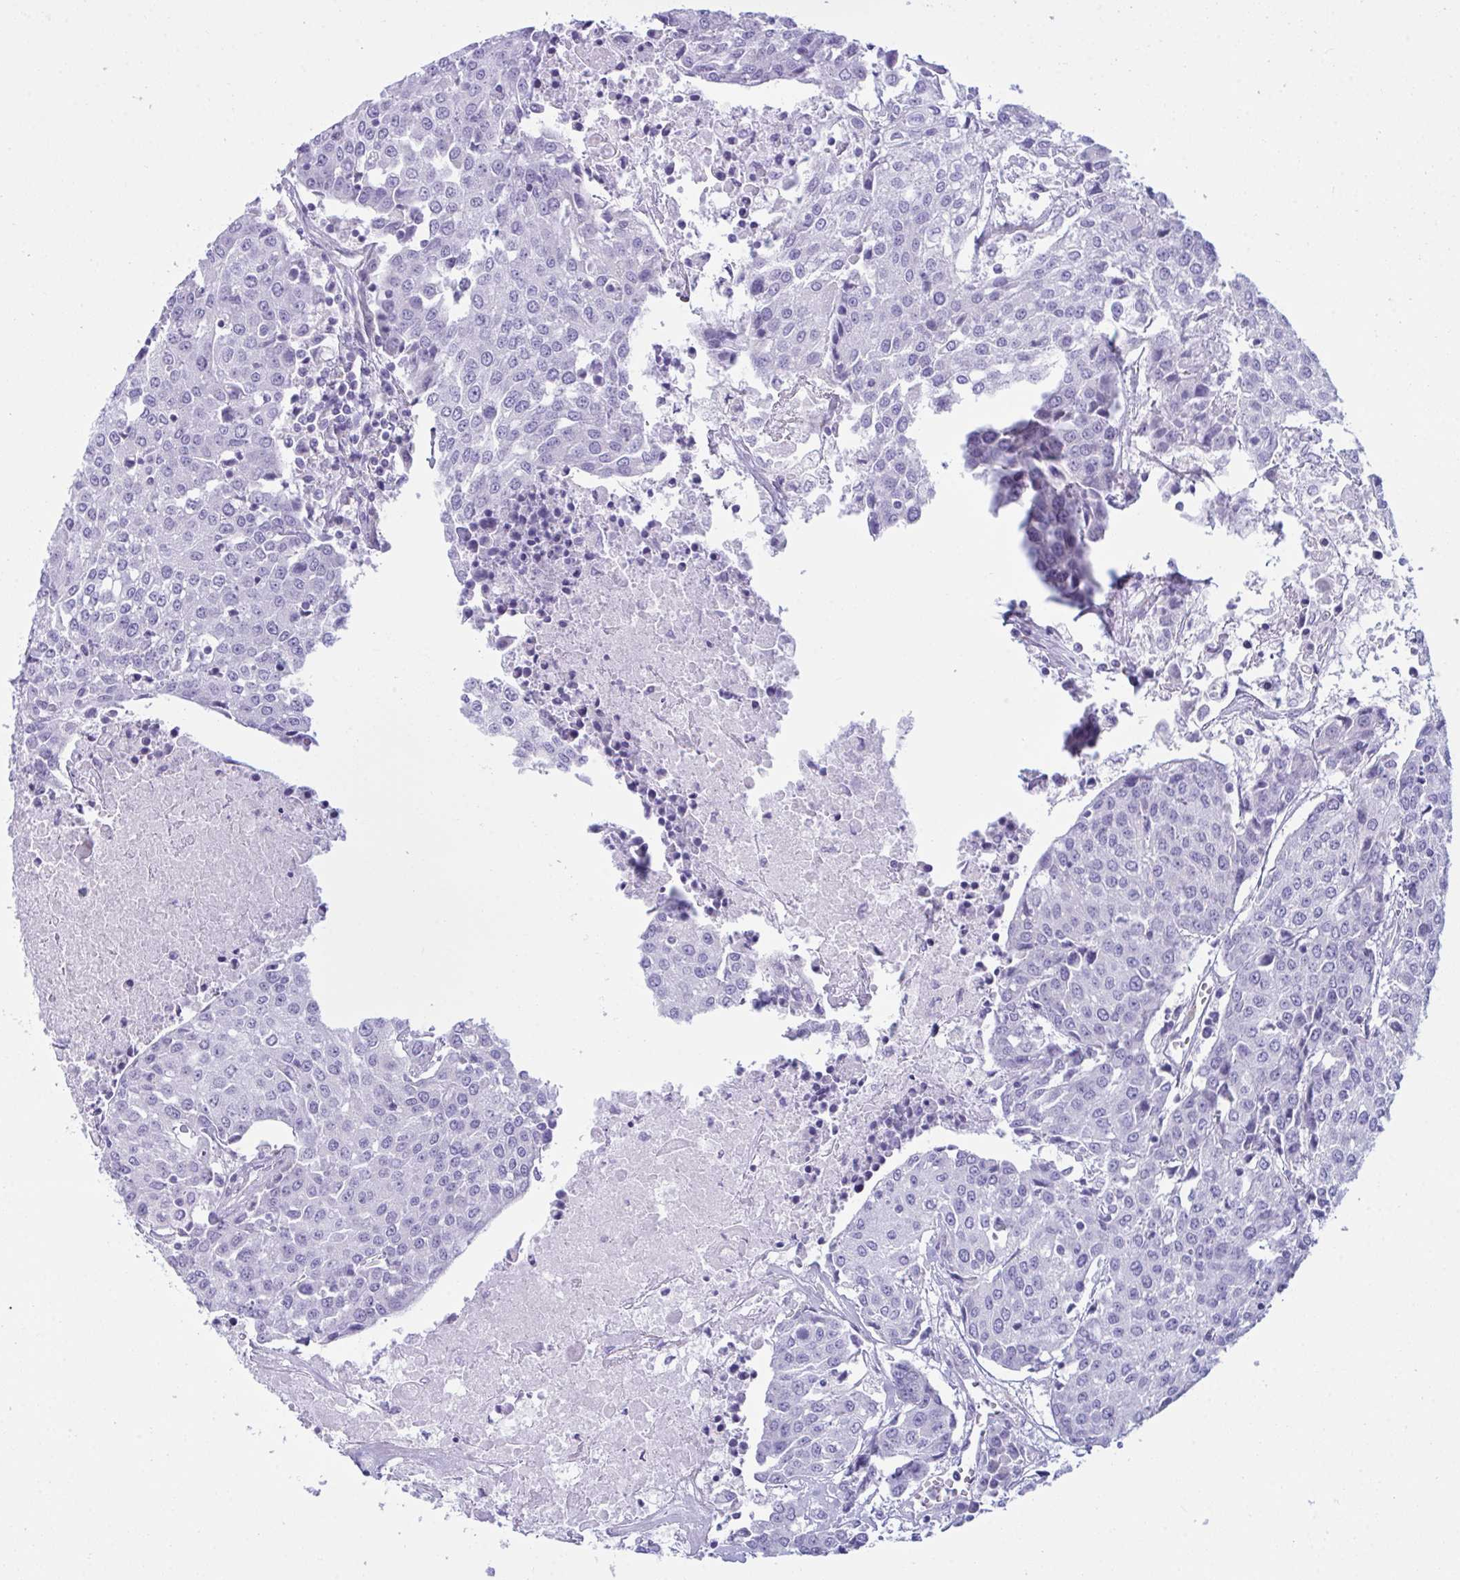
{"staining": {"intensity": "negative", "quantity": "none", "location": "none"}, "tissue": "urothelial cancer", "cell_type": "Tumor cells", "image_type": "cancer", "snomed": [{"axis": "morphology", "description": "Urothelial carcinoma, High grade"}, {"axis": "topography", "description": "Urinary bladder"}], "caption": "Tumor cells are negative for brown protein staining in urothelial carcinoma (high-grade).", "gene": "BBS1", "patient": {"sex": "female", "age": 85}}